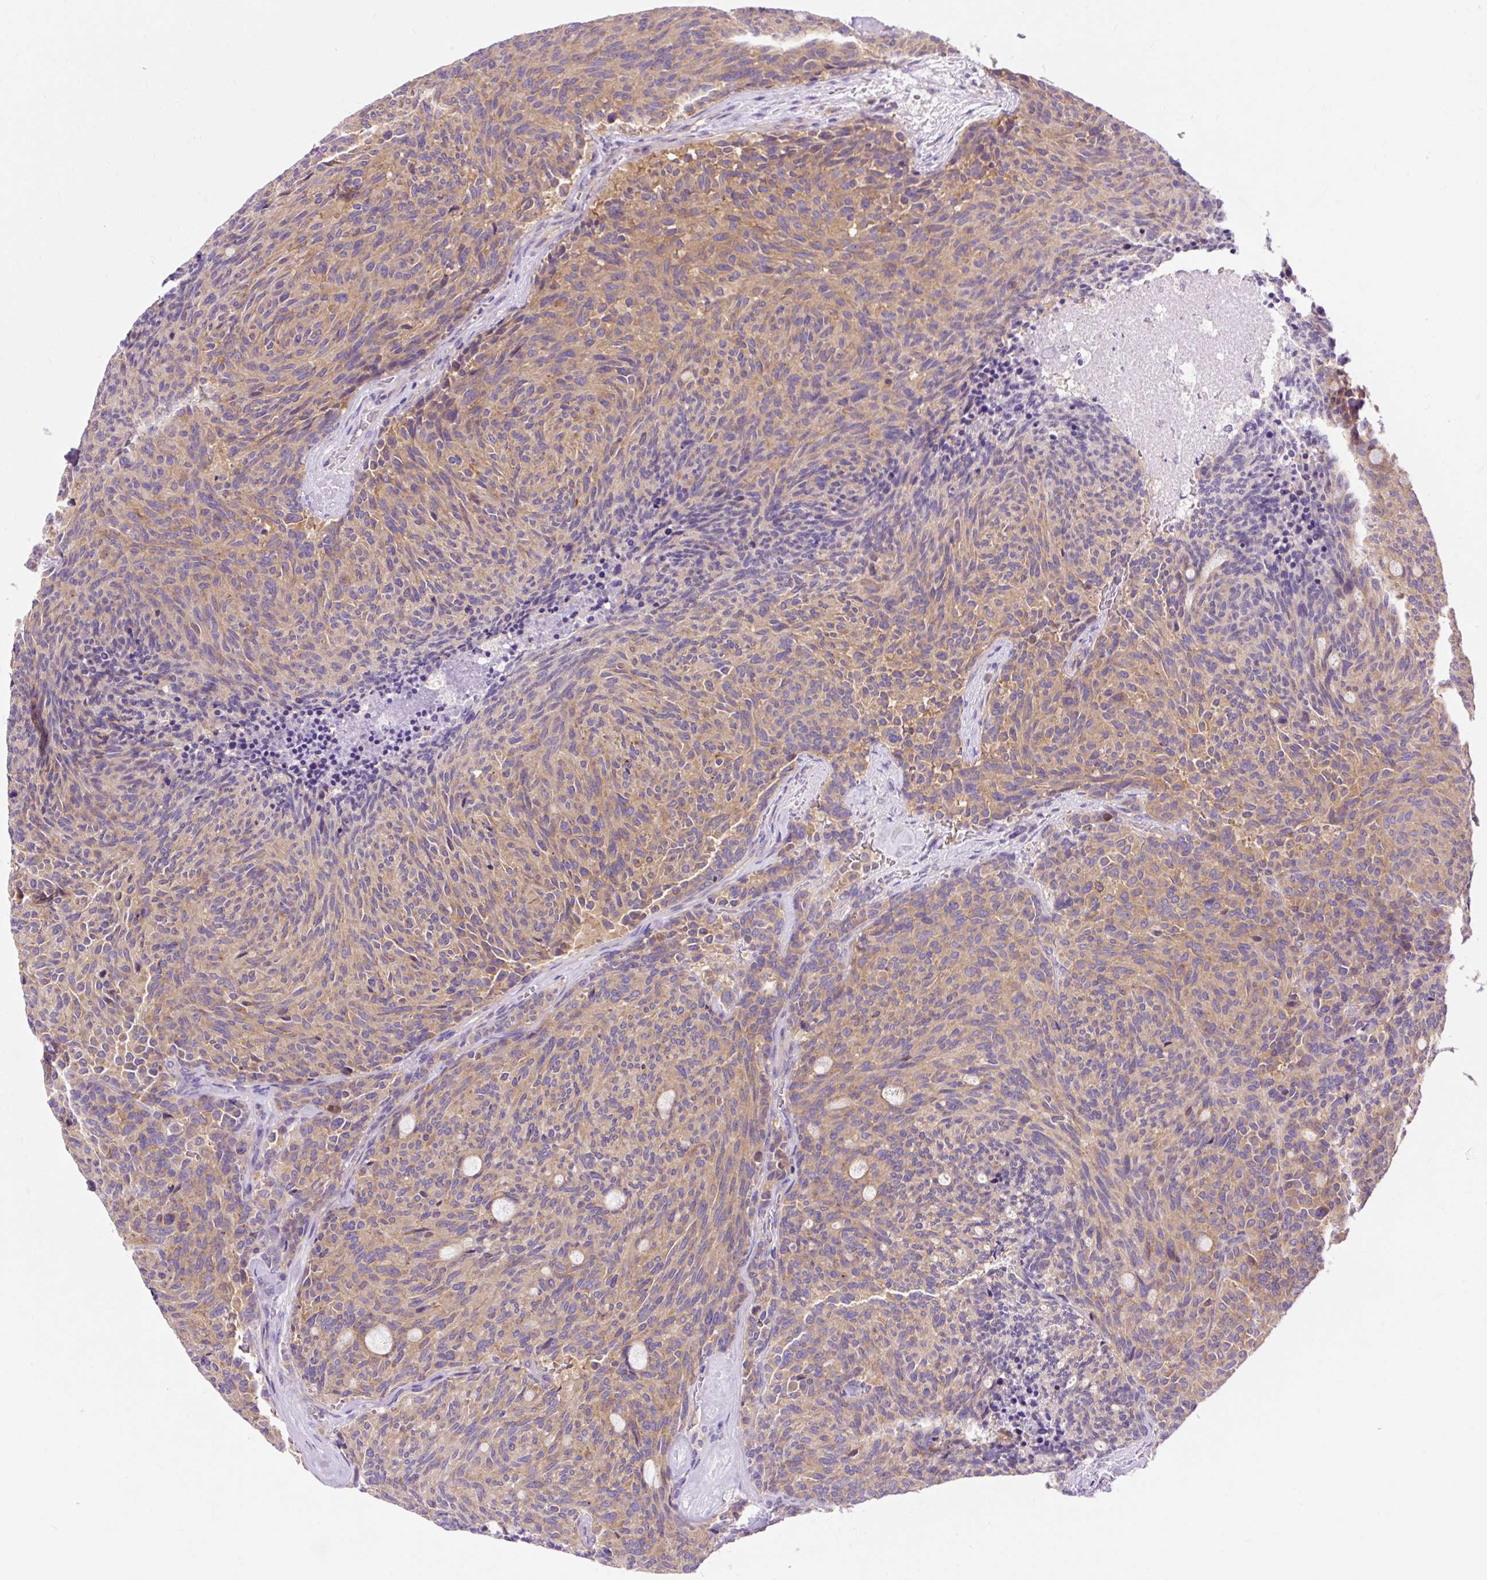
{"staining": {"intensity": "moderate", "quantity": ">75%", "location": "cytoplasmic/membranous"}, "tissue": "carcinoid", "cell_type": "Tumor cells", "image_type": "cancer", "snomed": [{"axis": "morphology", "description": "Carcinoid, malignant, NOS"}, {"axis": "topography", "description": "Pancreas"}], "caption": "IHC histopathology image of neoplastic tissue: carcinoid (malignant) stained using immunohistochemistry exhibits medium levels of moderate protein expression localized specifically in the cytoplasmic/membranous of tumor cells, appearing as a cytoplasmic/membranous brown color.", "gene": "OR4K15", "patient": {"sex": "female", "age": 54}}